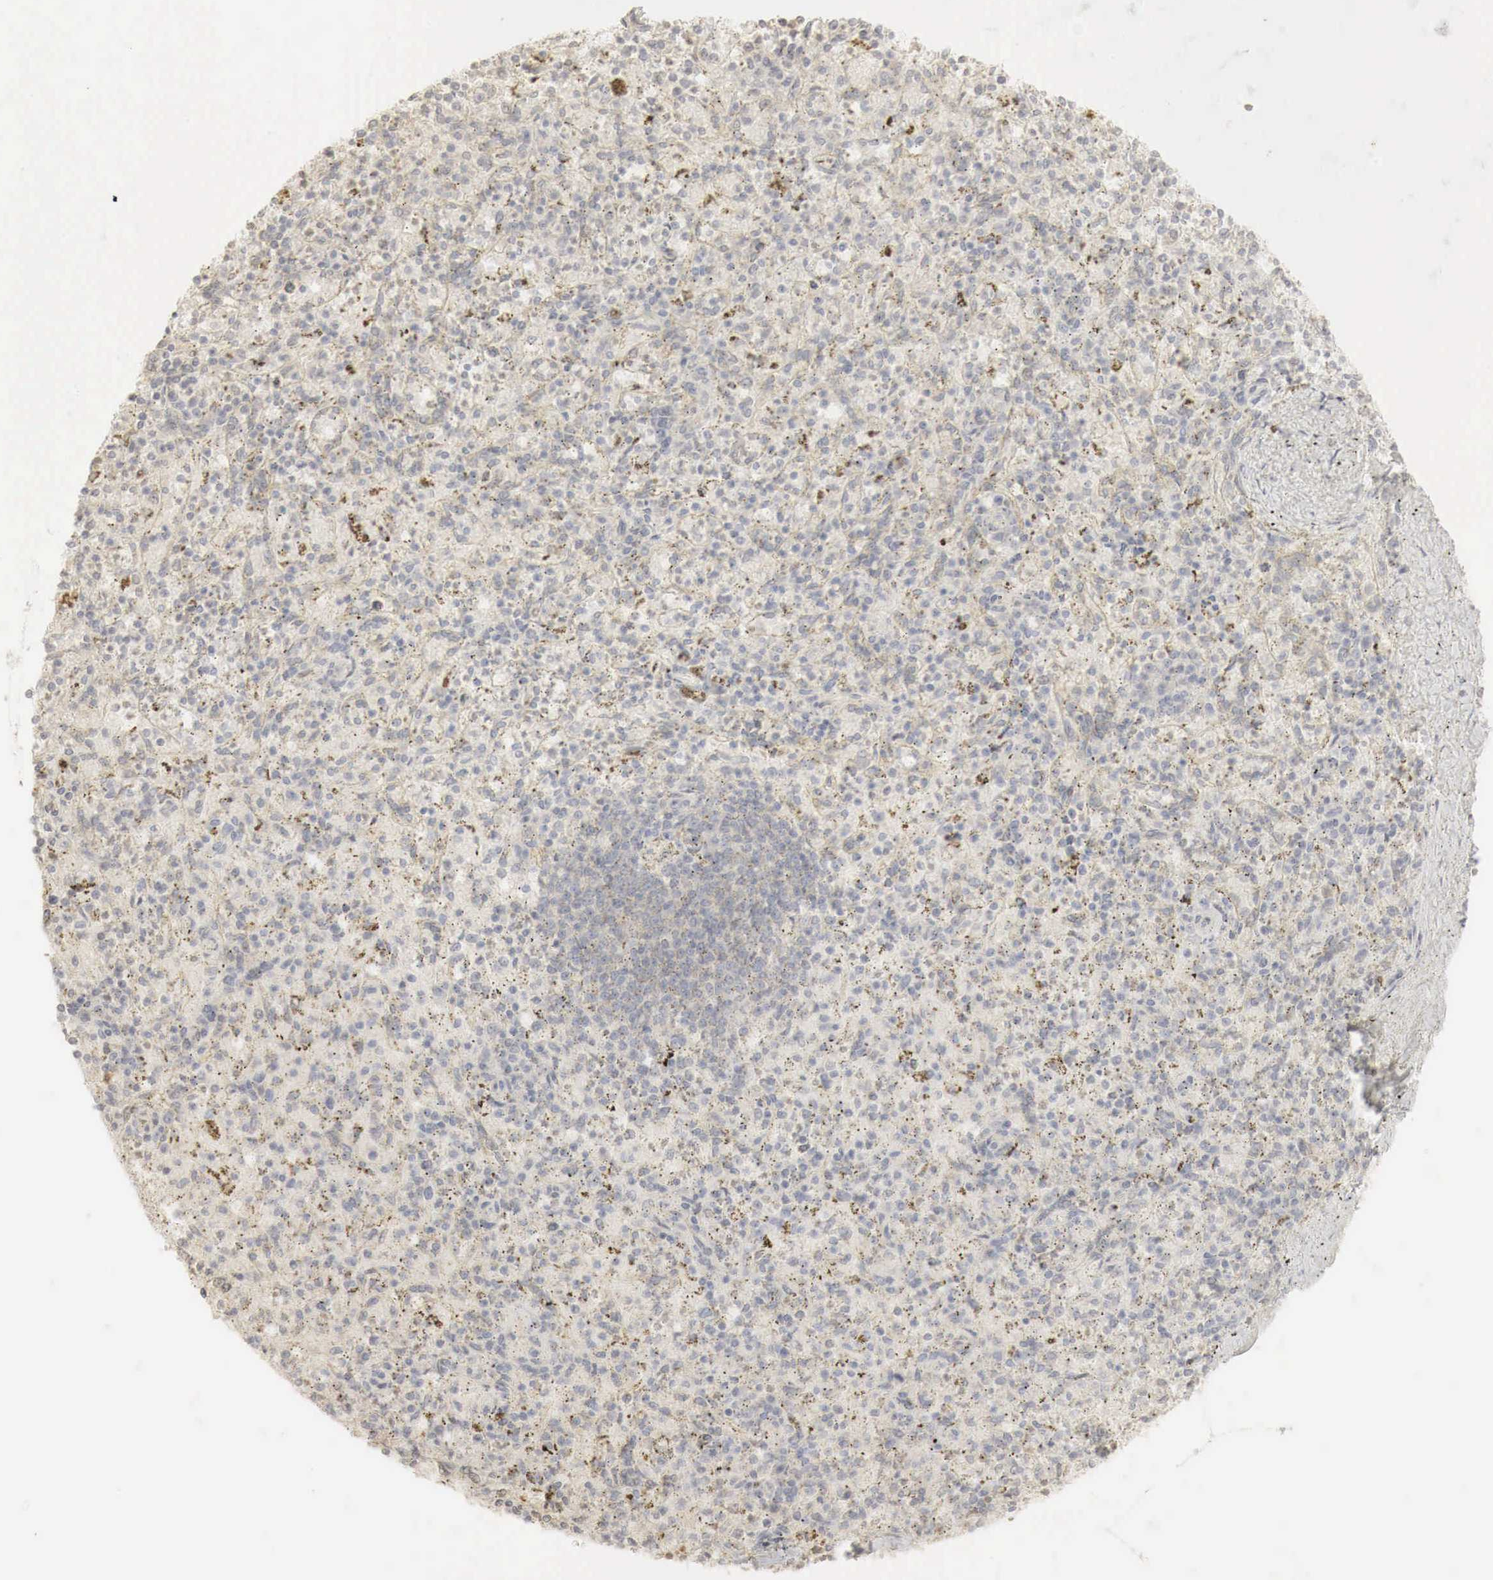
{"staining": {"intensity": "weak", "quantity": "<25%", "location": "nuclear"}, "tissue": "spleen", "cell_type": "Cells in red pulp", "image_type": "normal", "snomed": [{"axis": "morphology", "description": "Normal tissue, NOS"}, {"axis": "topography", "description": "Spleen"}], "caption": "IHC of unremarkable human spleen exhibits no staining in cells in red pulp. (Brightfield microscopy of DAB (3,3'-diaminobenzidine) immunohistochemistry at high magnification).", "gene": "ERBB4", "patient": {"sex": "male", "age": 72}}